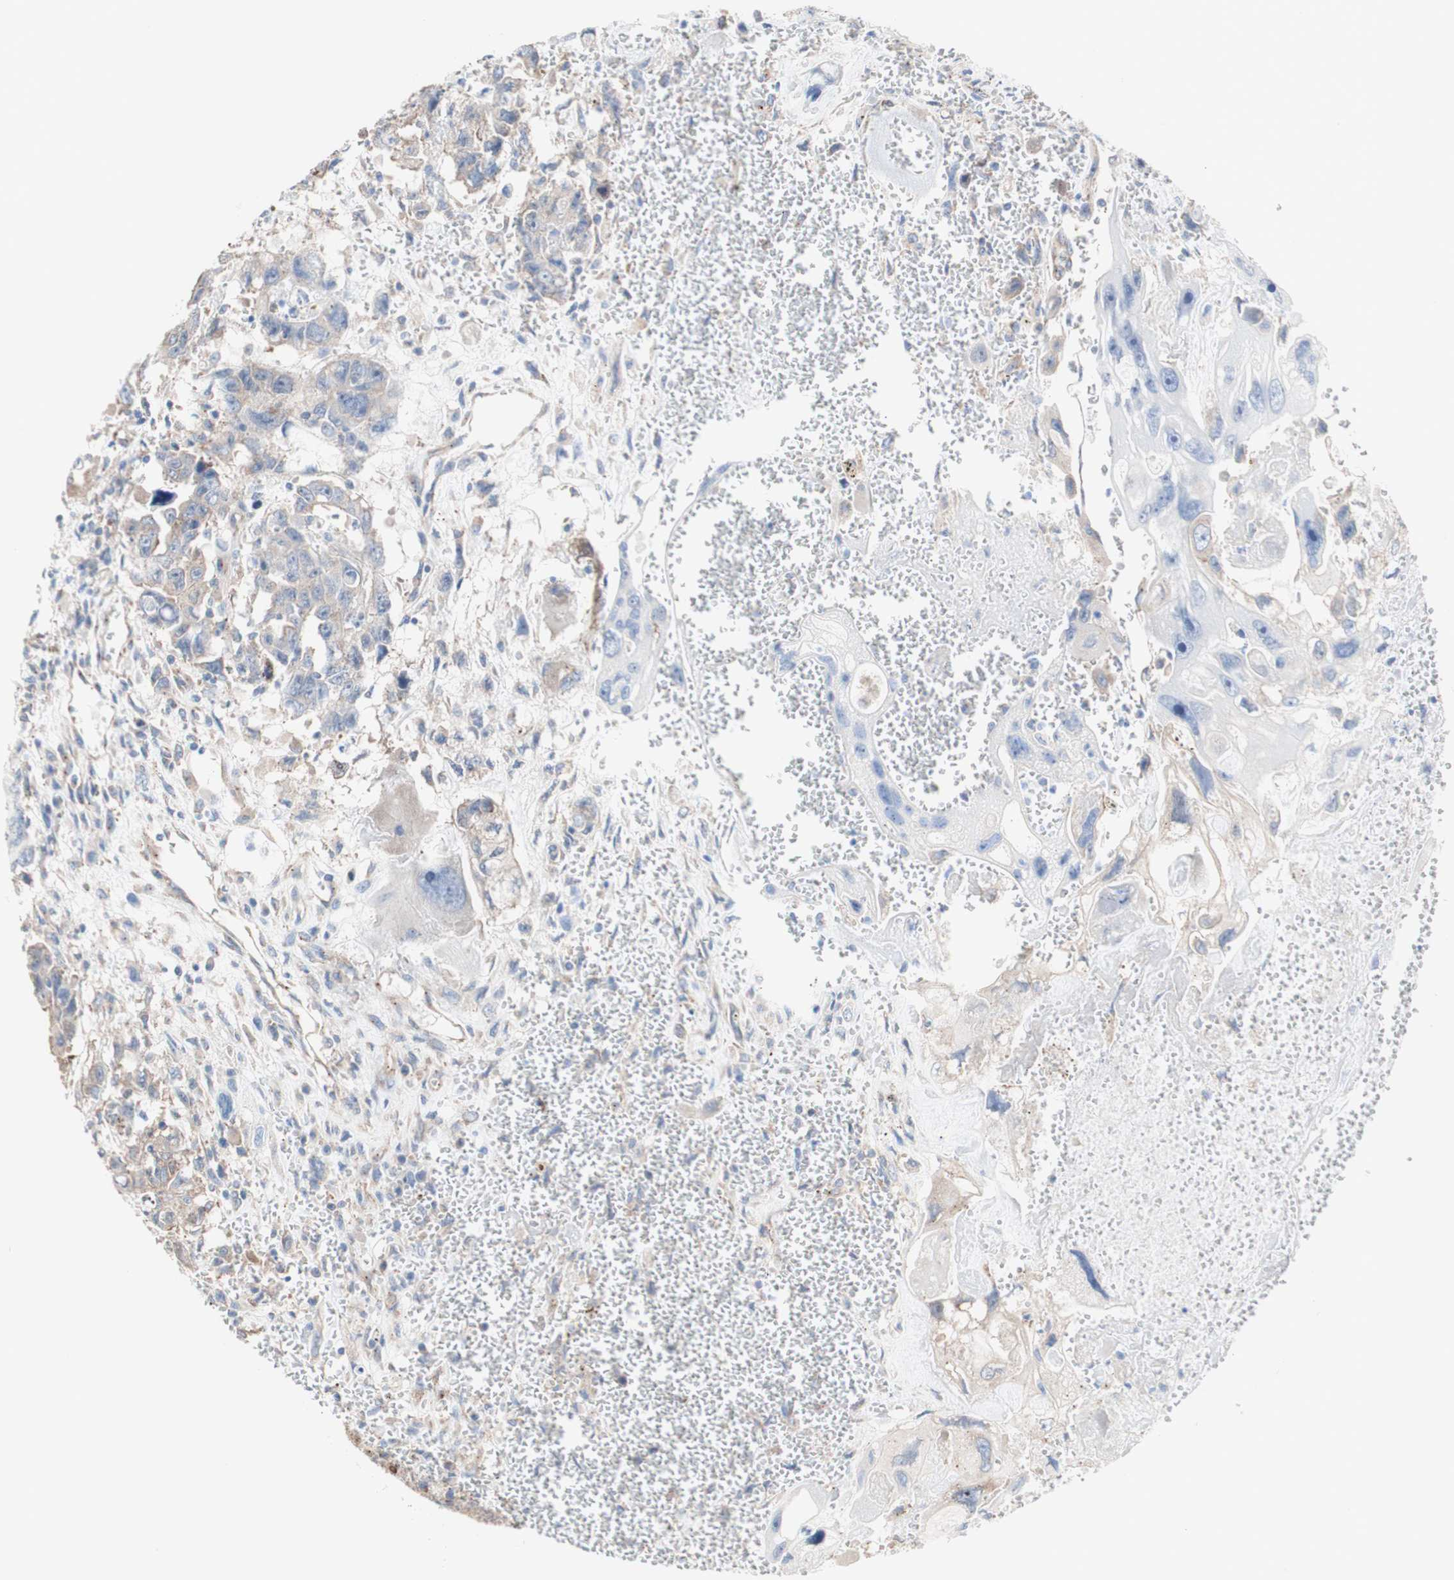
{"staining": {"intensity": "weak", "quantity": ">75%", "location": "cytoplasmic/membranous"}, "tissue": "testis cancer", "cell_type": "Tumor cells", "image_type": "cancer", "snomed": [{"axis": "morphology", "description": "Carcinoma, Embryonal, NOS"}, {"axis": "topography", "description": "Testis"}], "caption": "Weak cytoplasmic/membranous protein staining is present in approximately >75% of tumor cells in testis cancer (embryonal carcinoma).", "gene": "LRIG3", "patient": {"sex": "male", "age": 28}}